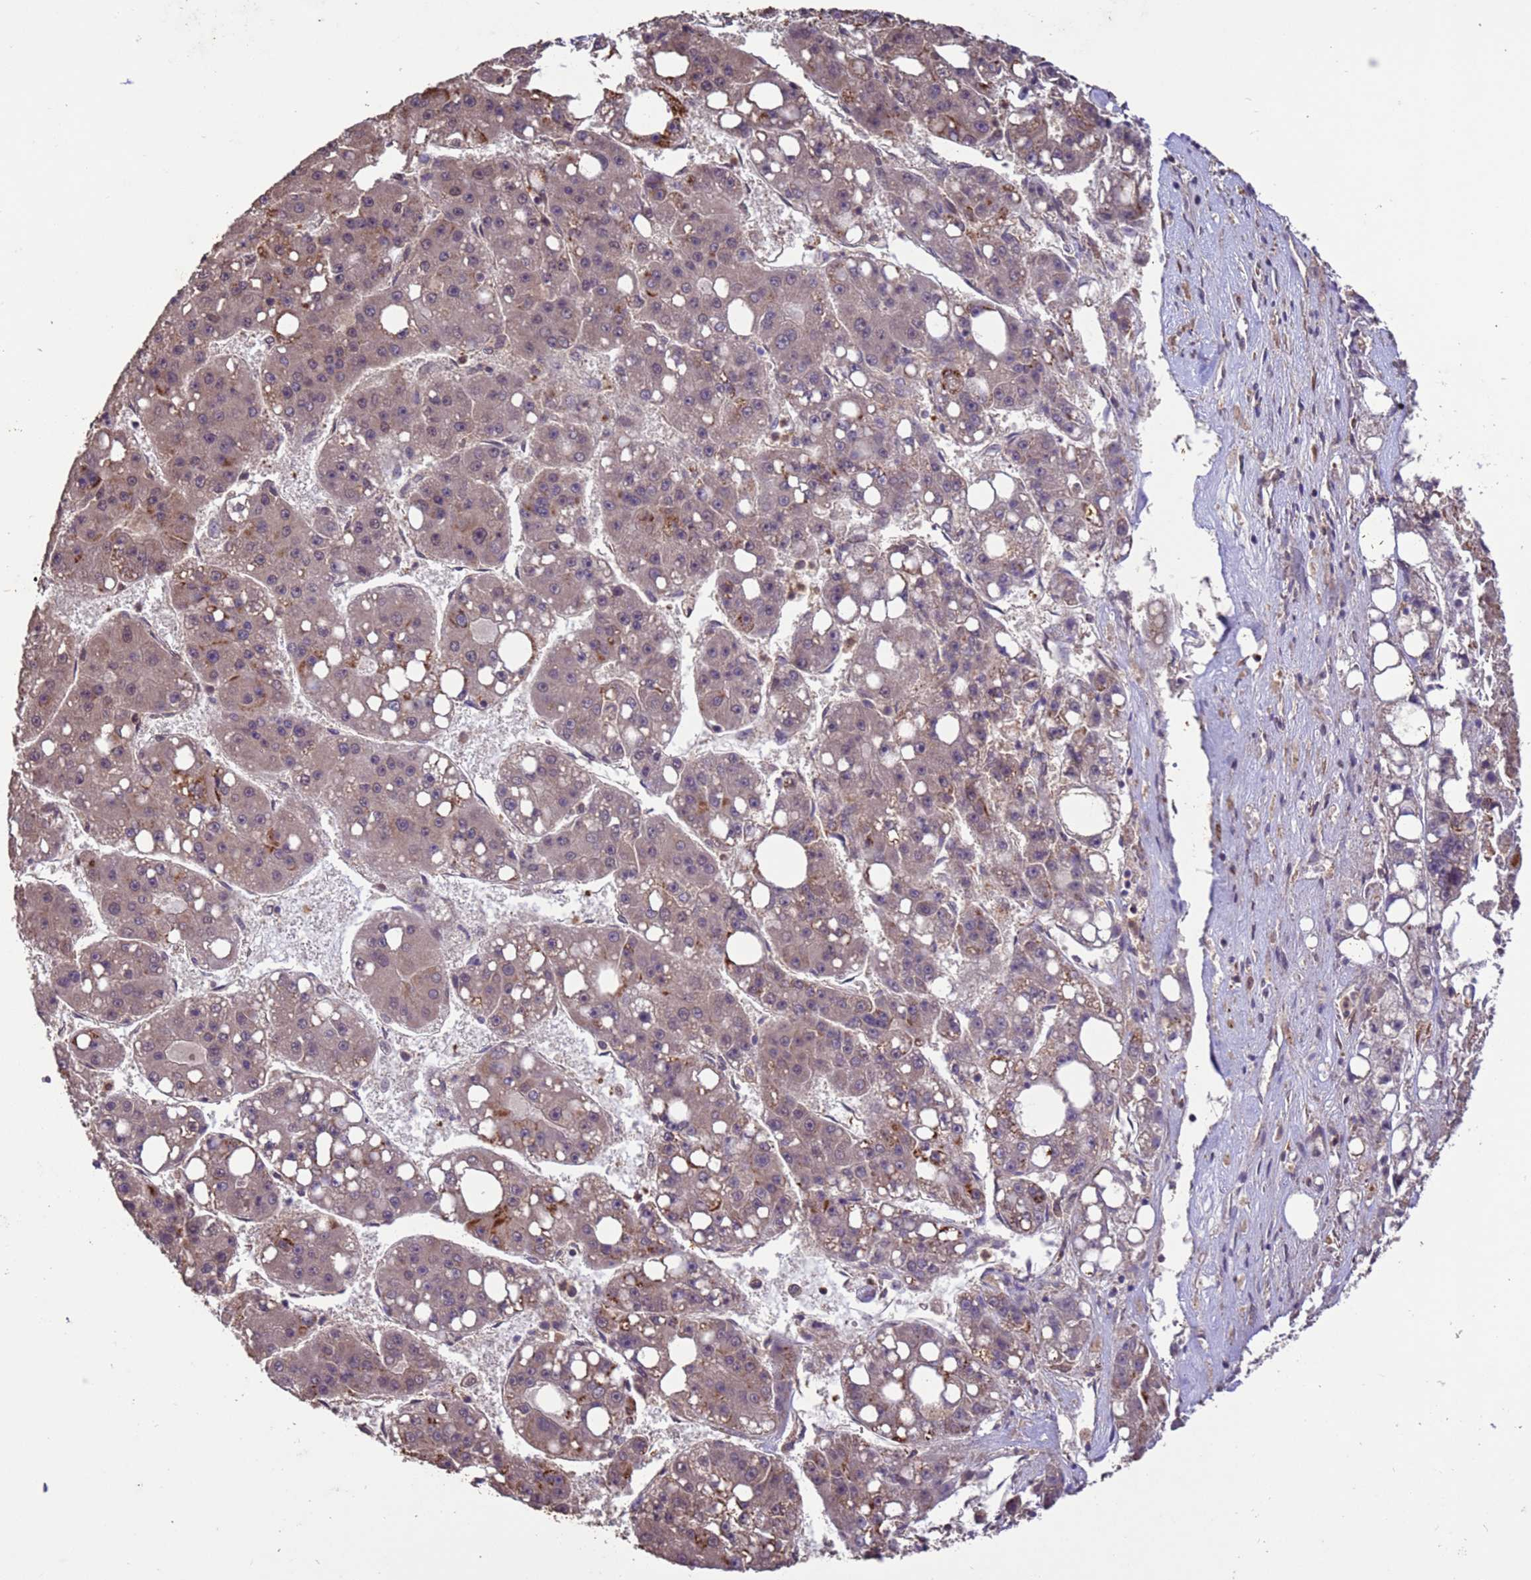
{"staining": {"intensity": "weak", "quantity": "25%-75%", "location": "cytoplasmic/membranous"}, "tissue": "liver cancer", "cell_type": "Tumor cells", "image_type": "cancer", "snomed": [{"axis": "morphology", "description": "Carcinoma, Hepatocellular, NOS"}, {"axis": "topography", "description": "Liver"}], "caption": "Liver cancer was stained to show a protein in brown. There is low levels of weak cytoplasmic/membranous expression in about 25%-75% of tumor cells.", "gene": "VSTM4", "patient": {"sex": "female", "age": 61}}